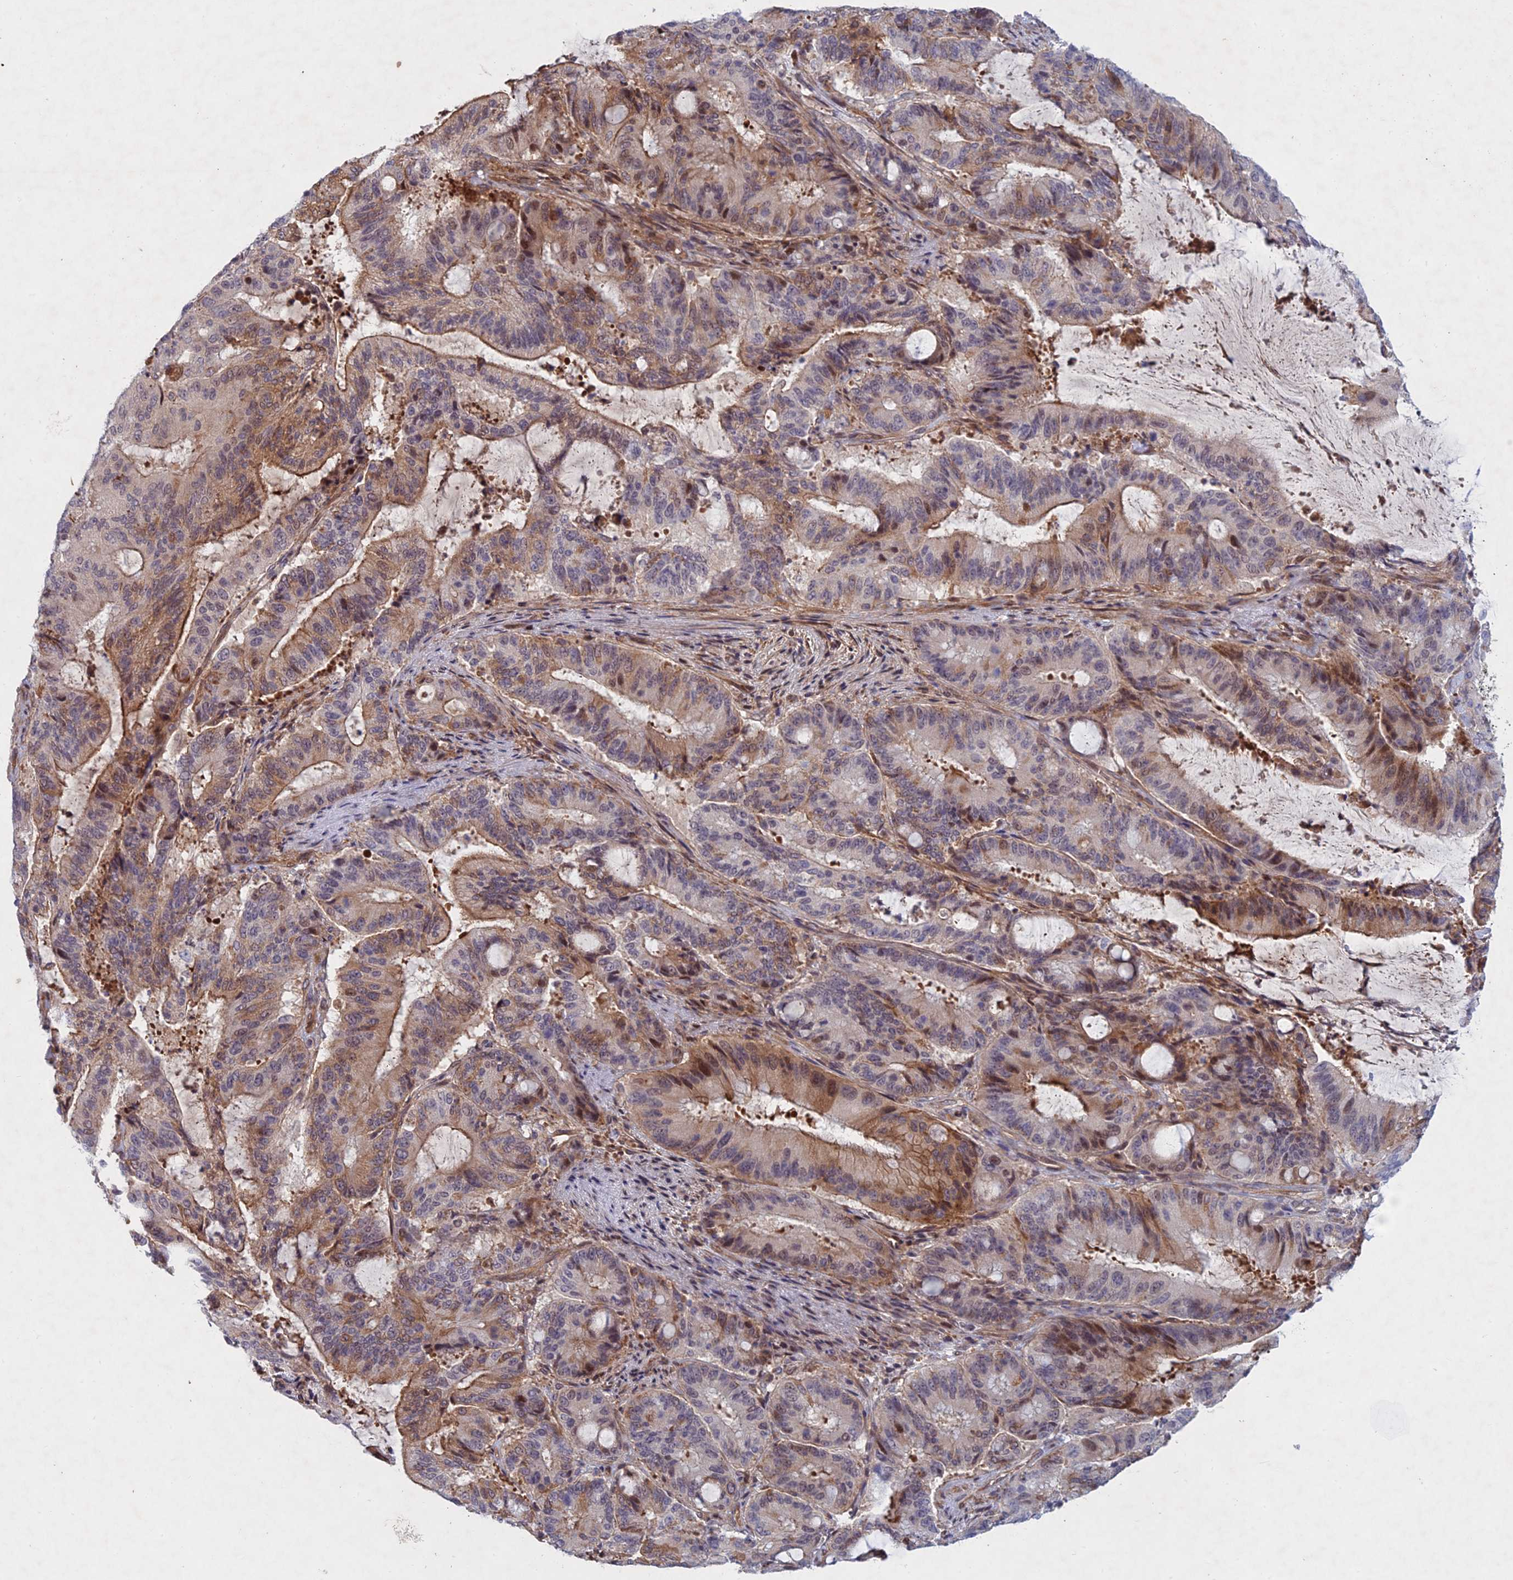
{"staining": {"intensity": "moderate", "quantity": "25%-75%", "location": "cytoplasmic/membranous,nuclear"}, "tissue": "liver cancer", "cell_type": "Tumor cells", "image_type": "cancer", "snomed": [{"axis": "morphology", "description": "Normal tissue, NOS"}, {"axis": "morphology", "description": "Cholangiocarcinoma"}, {"axis": "topography", "description": "Liver"}, {"axis": "topography", "description": "Peripheral nerve tissue"}], "caption": "Approximately 25%-75% of tumor cells in human liver cancer display moderate cytoplasmic/membranous and nuclear protein positivity as visualized by brown immunohistochemical staining.", "gene": "PTHLH", "patient": {"sex": "female", "age": 73}}